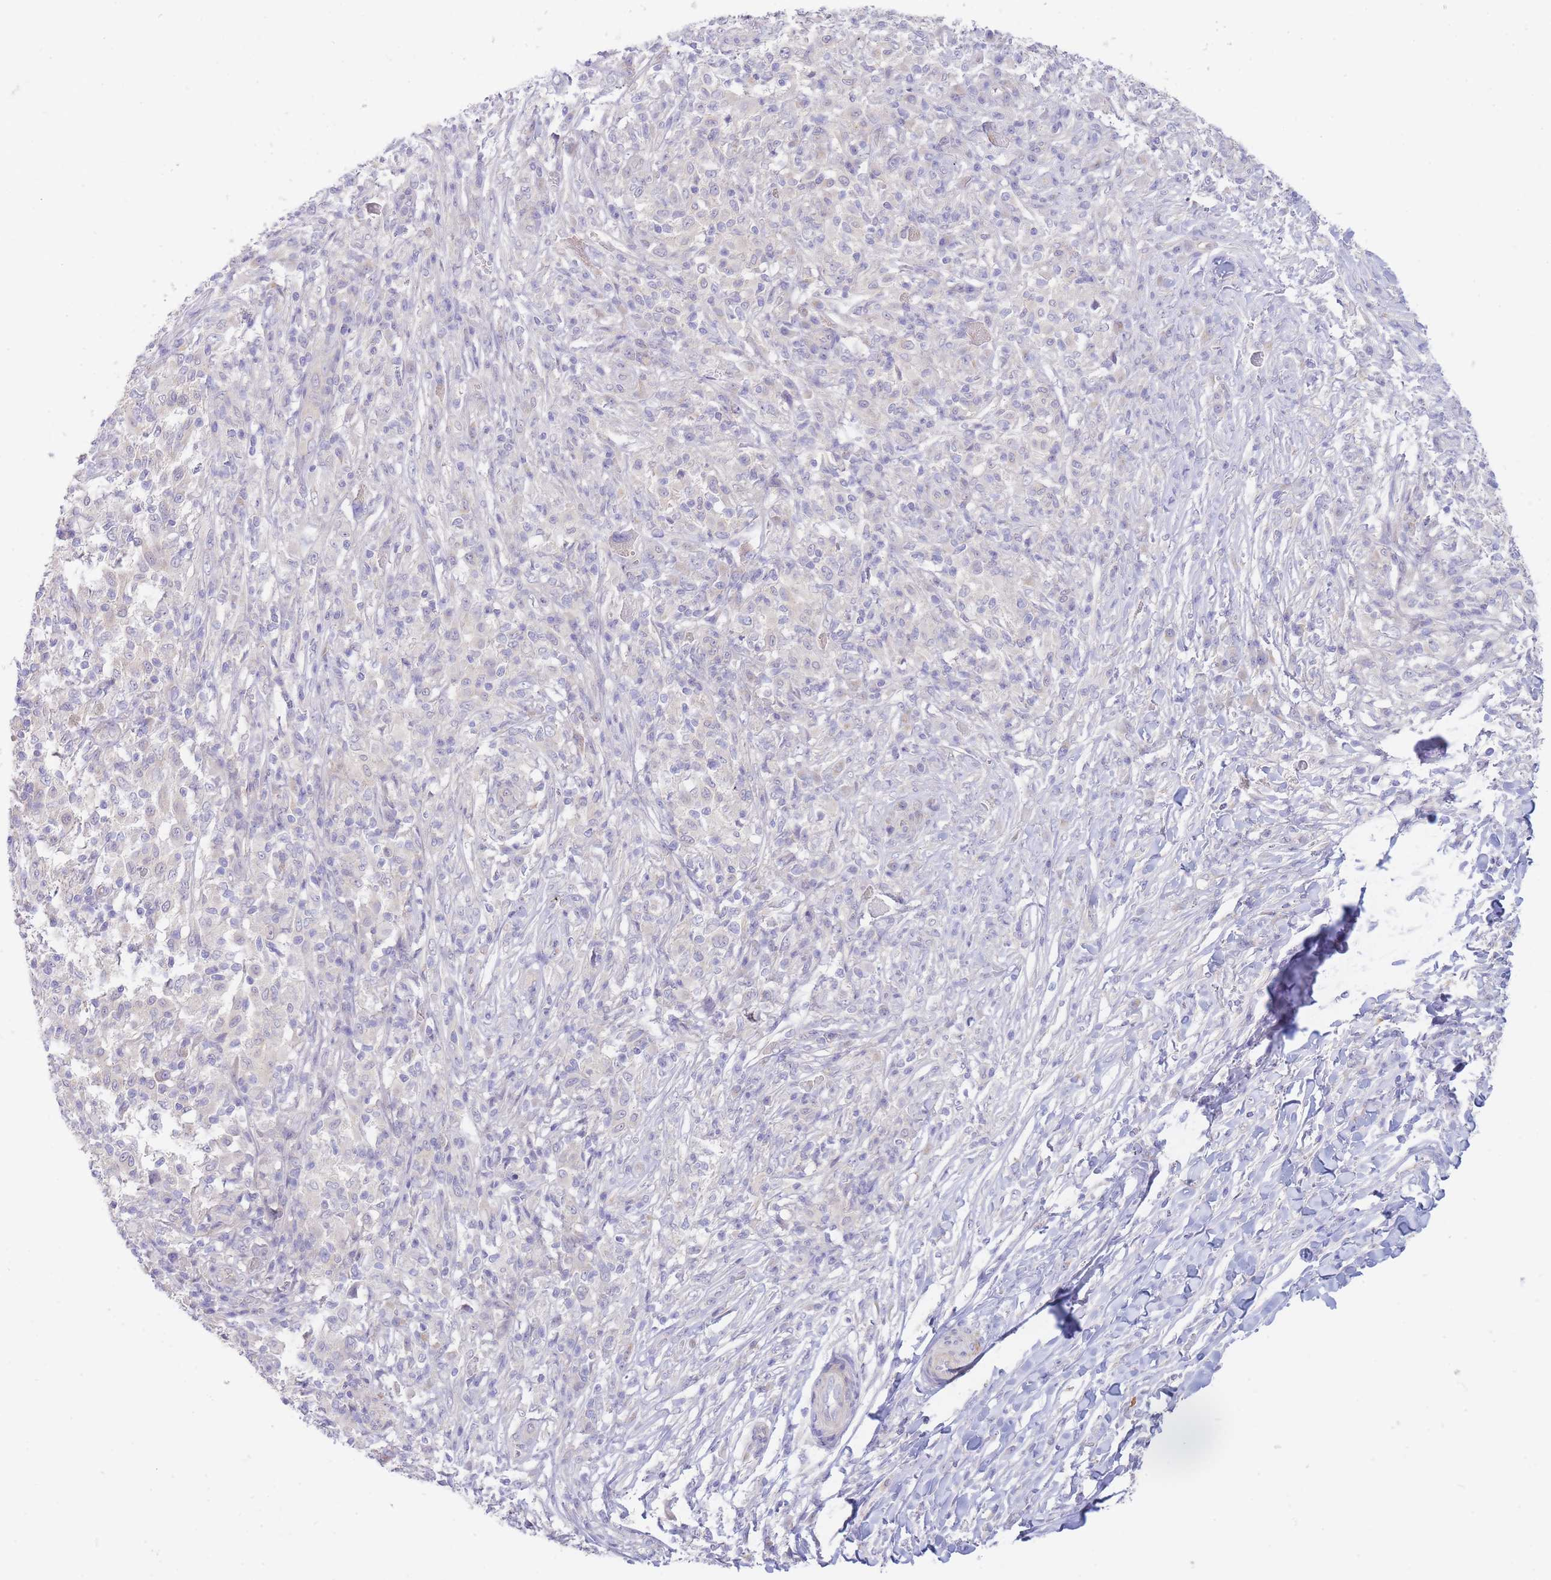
{"staining": {"intensity": "negative", "quantity": "none", "location": "none"}, "tissue": "melanoma", "cell_type": "Tumor cells", "image_type": "cancer", "snomed": [{"axis": "morphology", "description": "Malignant melanoma, NOS"}, {"axis": "topography", "description": "Skin"}], "caption": "Melanoma was stained to show a protein in brown. There is no significant staining in tumor cells.", "gene": "SUGT1", "patient": {"sex": "male", "age": 66}}